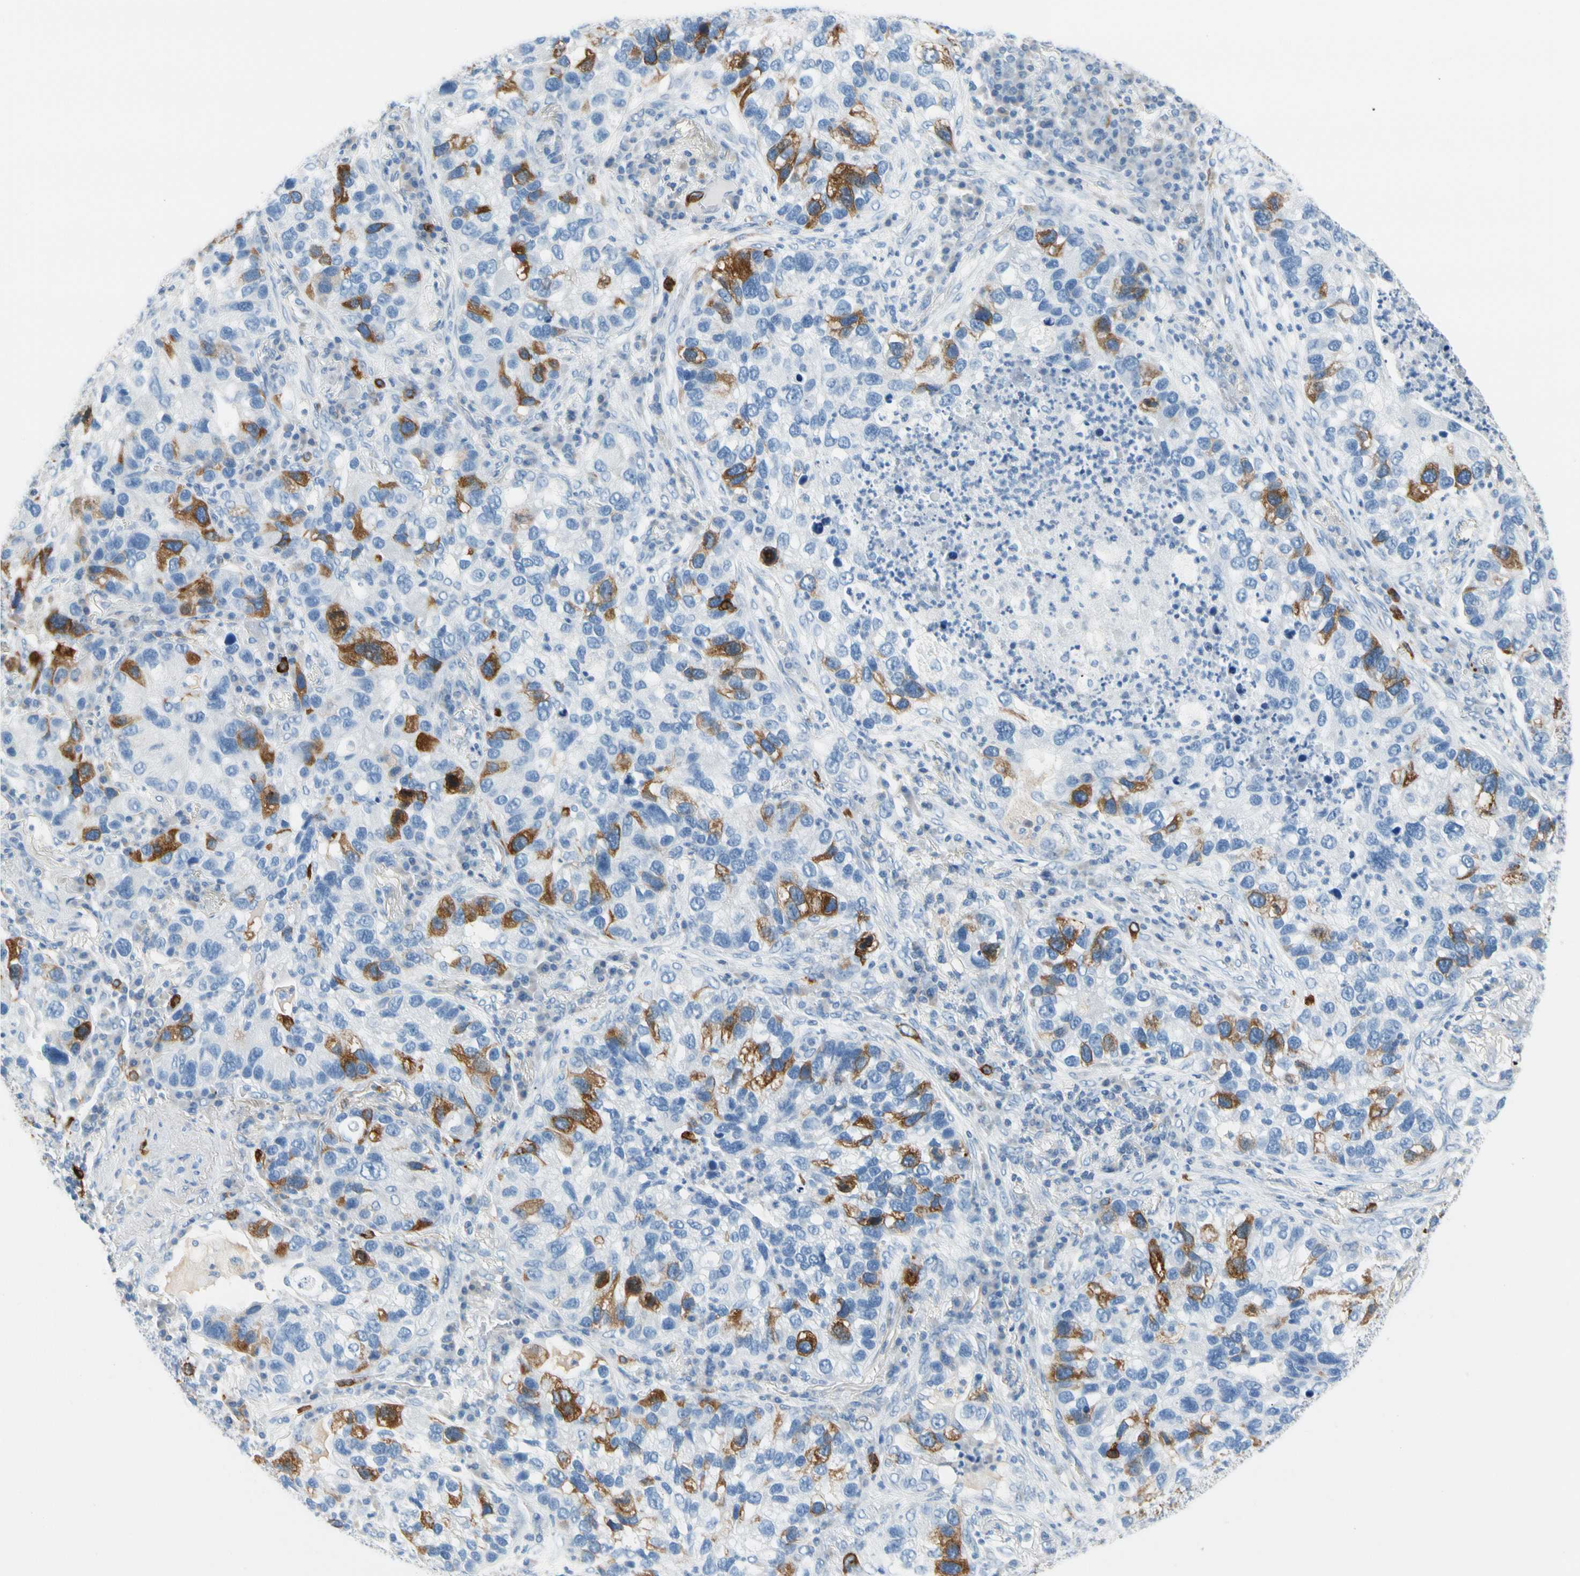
{"staining": {"intensity": "moderate", "quantity": "<25%", "location": "cytoplasmic/membranous"}, "tissue": "lung cancer", "cell_type": "Tumor cells", "image_type": "cancer", "snomed": [{"axis": "morphology", "description": "Normal tissue, NOS"}, {"axis": "morphology", "description": "Adenocarcinoma, NOS"}, {"axis": "topography", "description": "Bronchus"}, {"axis": "topography", "description": "Lung"}], "caption": "A histopathology image of lung adenocarcinoma stained for a protein demonstrates moderate cytoplasmic/membranous brown staining in tumor cells.", "gene": "TACC3", "patient": {"sex": "male", "age": 54}}